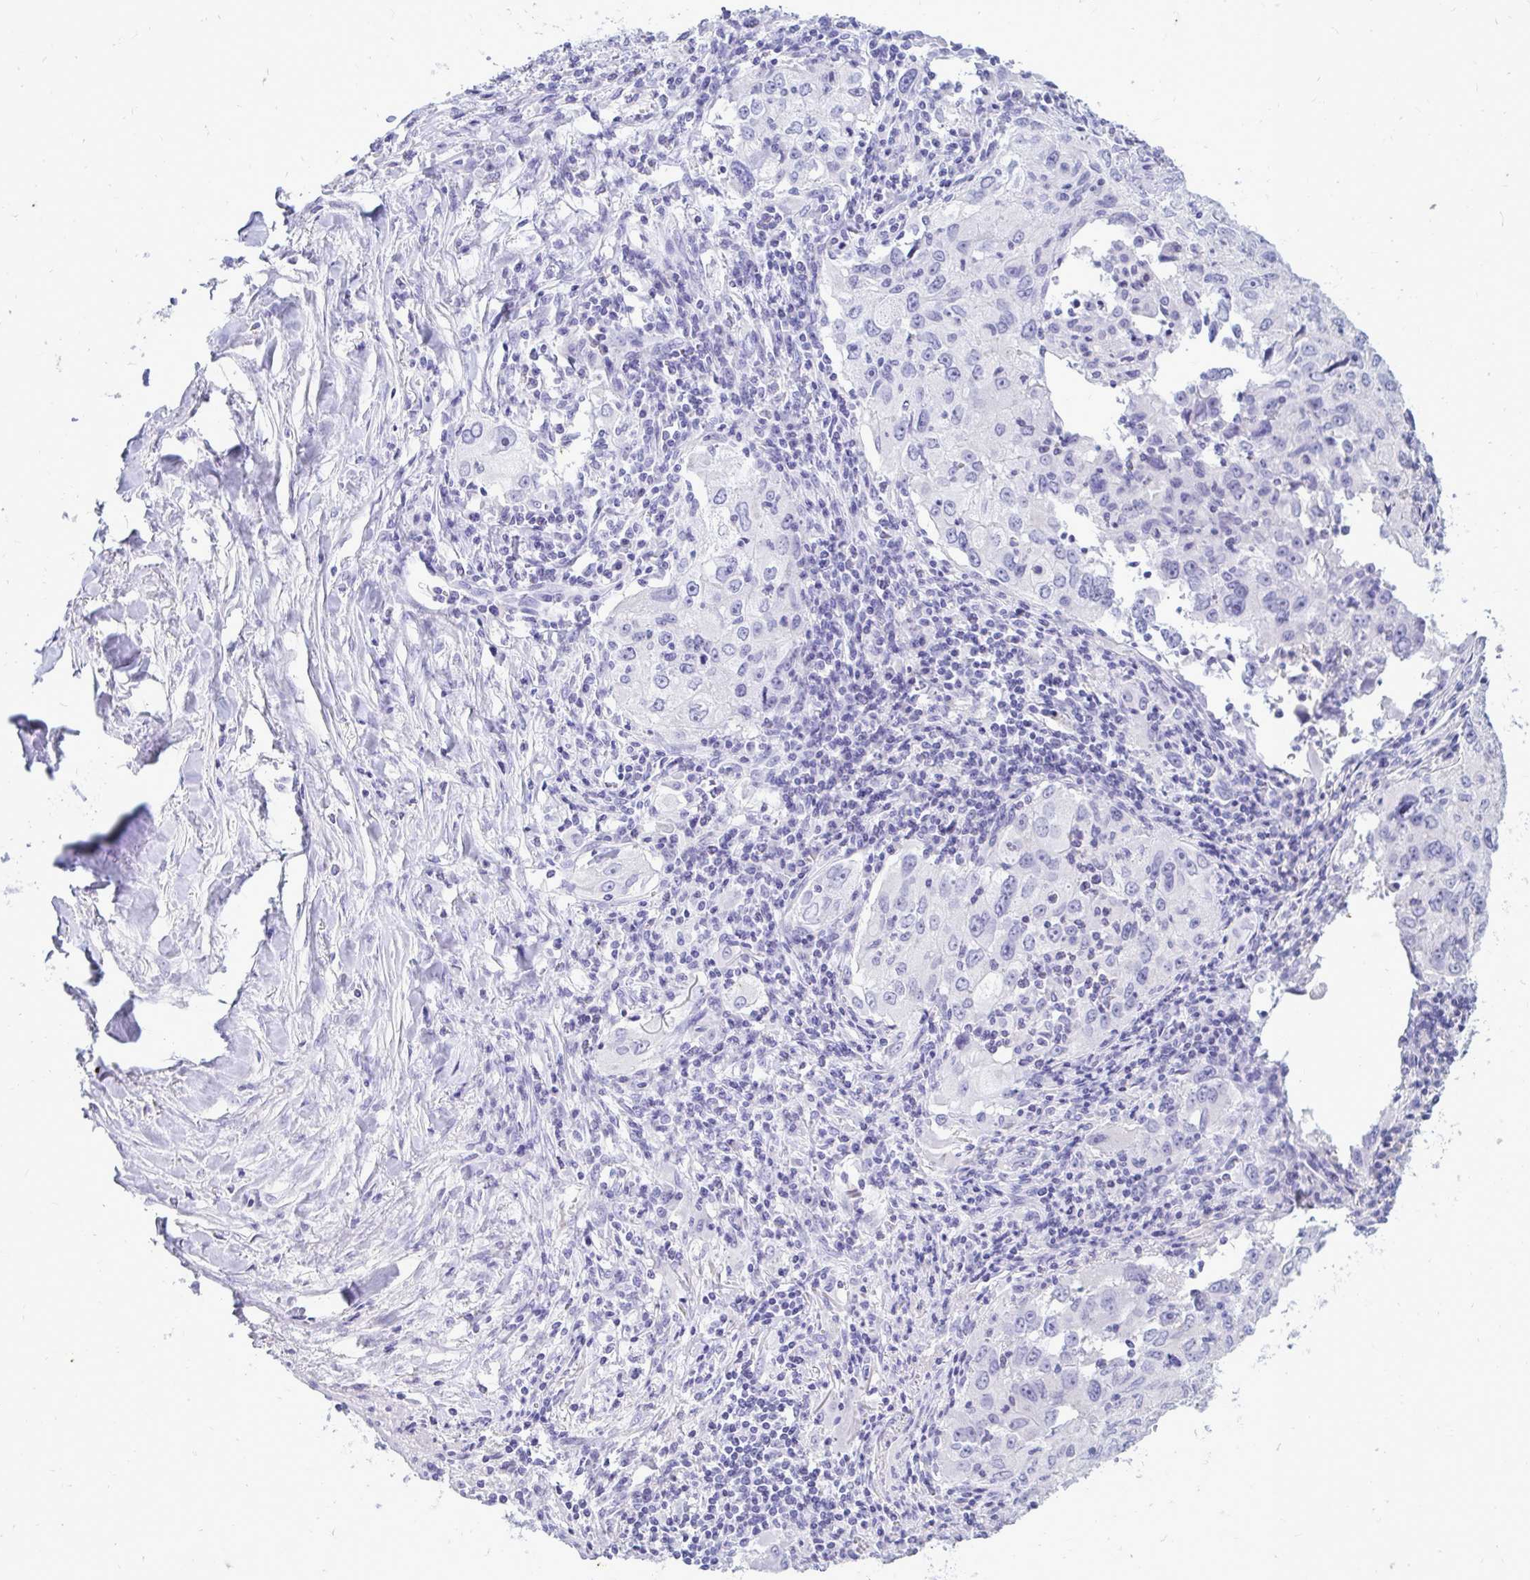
{"staining": {"intensity": "negative", "quantity": "none", "location": "none"}, "tissue": "lung cancer", "cell_type": "Tumor cells", "image_type": "cancer", "snomed": [{"axis": "morphology", "description": "Adenocarcinoma, NOS"}, {"axis": "morphology", "description": "Adenocarcinoma, metastatic, NOS"}, {"axis": "topography", "description": "Lymph node"}, {"axis": "topography", "description": "Lung"}], "caption": "Immunohistochemistry (IHC) of human lung adenocarcinoma exhibits no positivity in tumor cells.", "gene": "NANOGNB", "patient": {"sex": "female", "age": 42}}